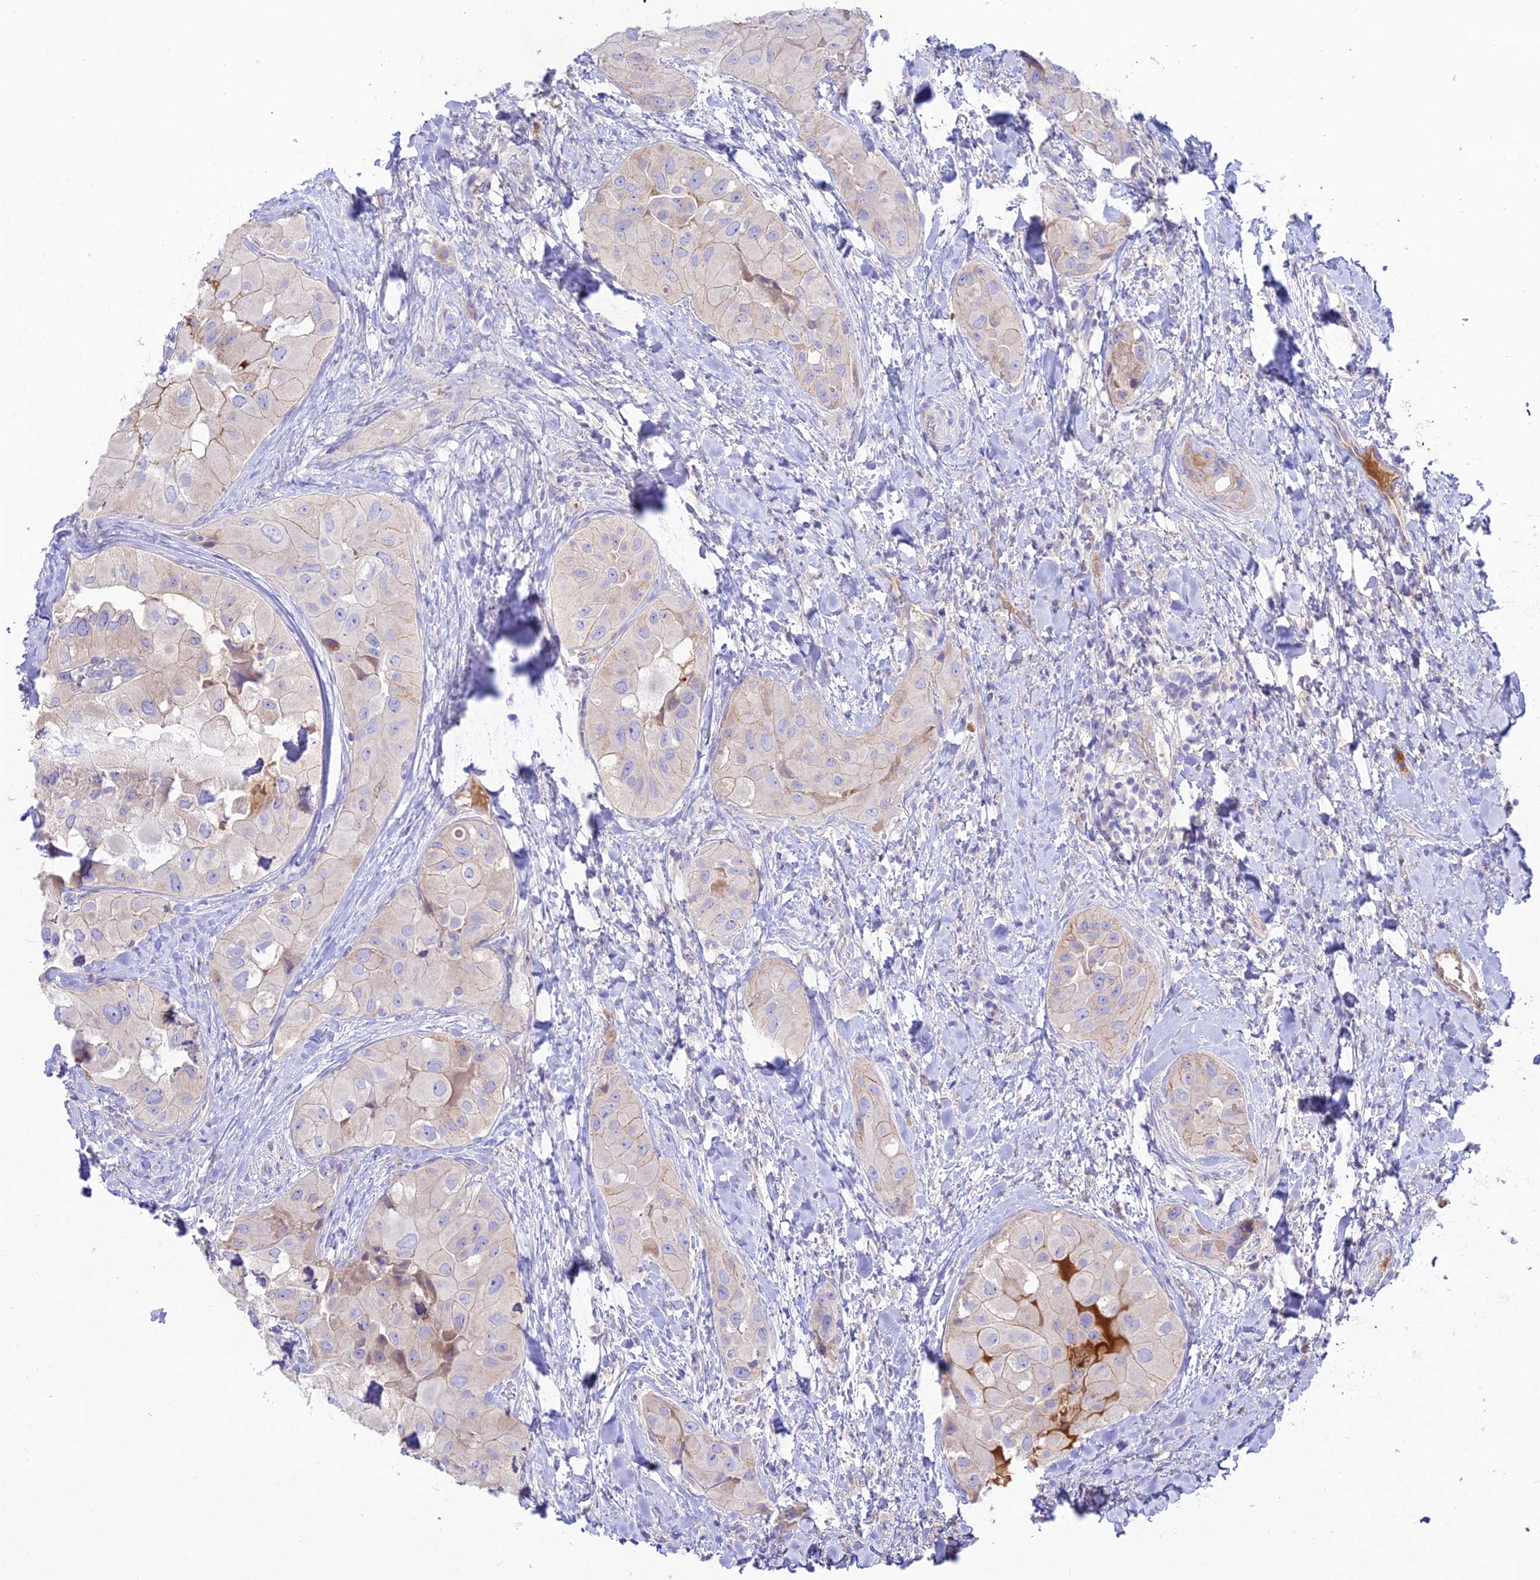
{"staining": {"intensity": "negative", "quantity": "none", "location": "none"}, "tissue": "thyroid cancer", "cell_type": "Tumor cells", "image_type": "cancer", "snomed": [{"axis": "morphology", "description": "Normal tissue, NOS"}, {"axis": "morphology", "description": "Papillary adenocarcinoma, NOS"}, {"axis": "topography", "description": "Thyroid gland"}], "caption": "This is a photomicrograph of immunohistochemistry (IHC) staining of thyroid cancer, which shows no staining in tumor cells. (DAB IHC, high magnification).", "gene": "NLRP9", "patient": {"sex": "female", "age": 59}}